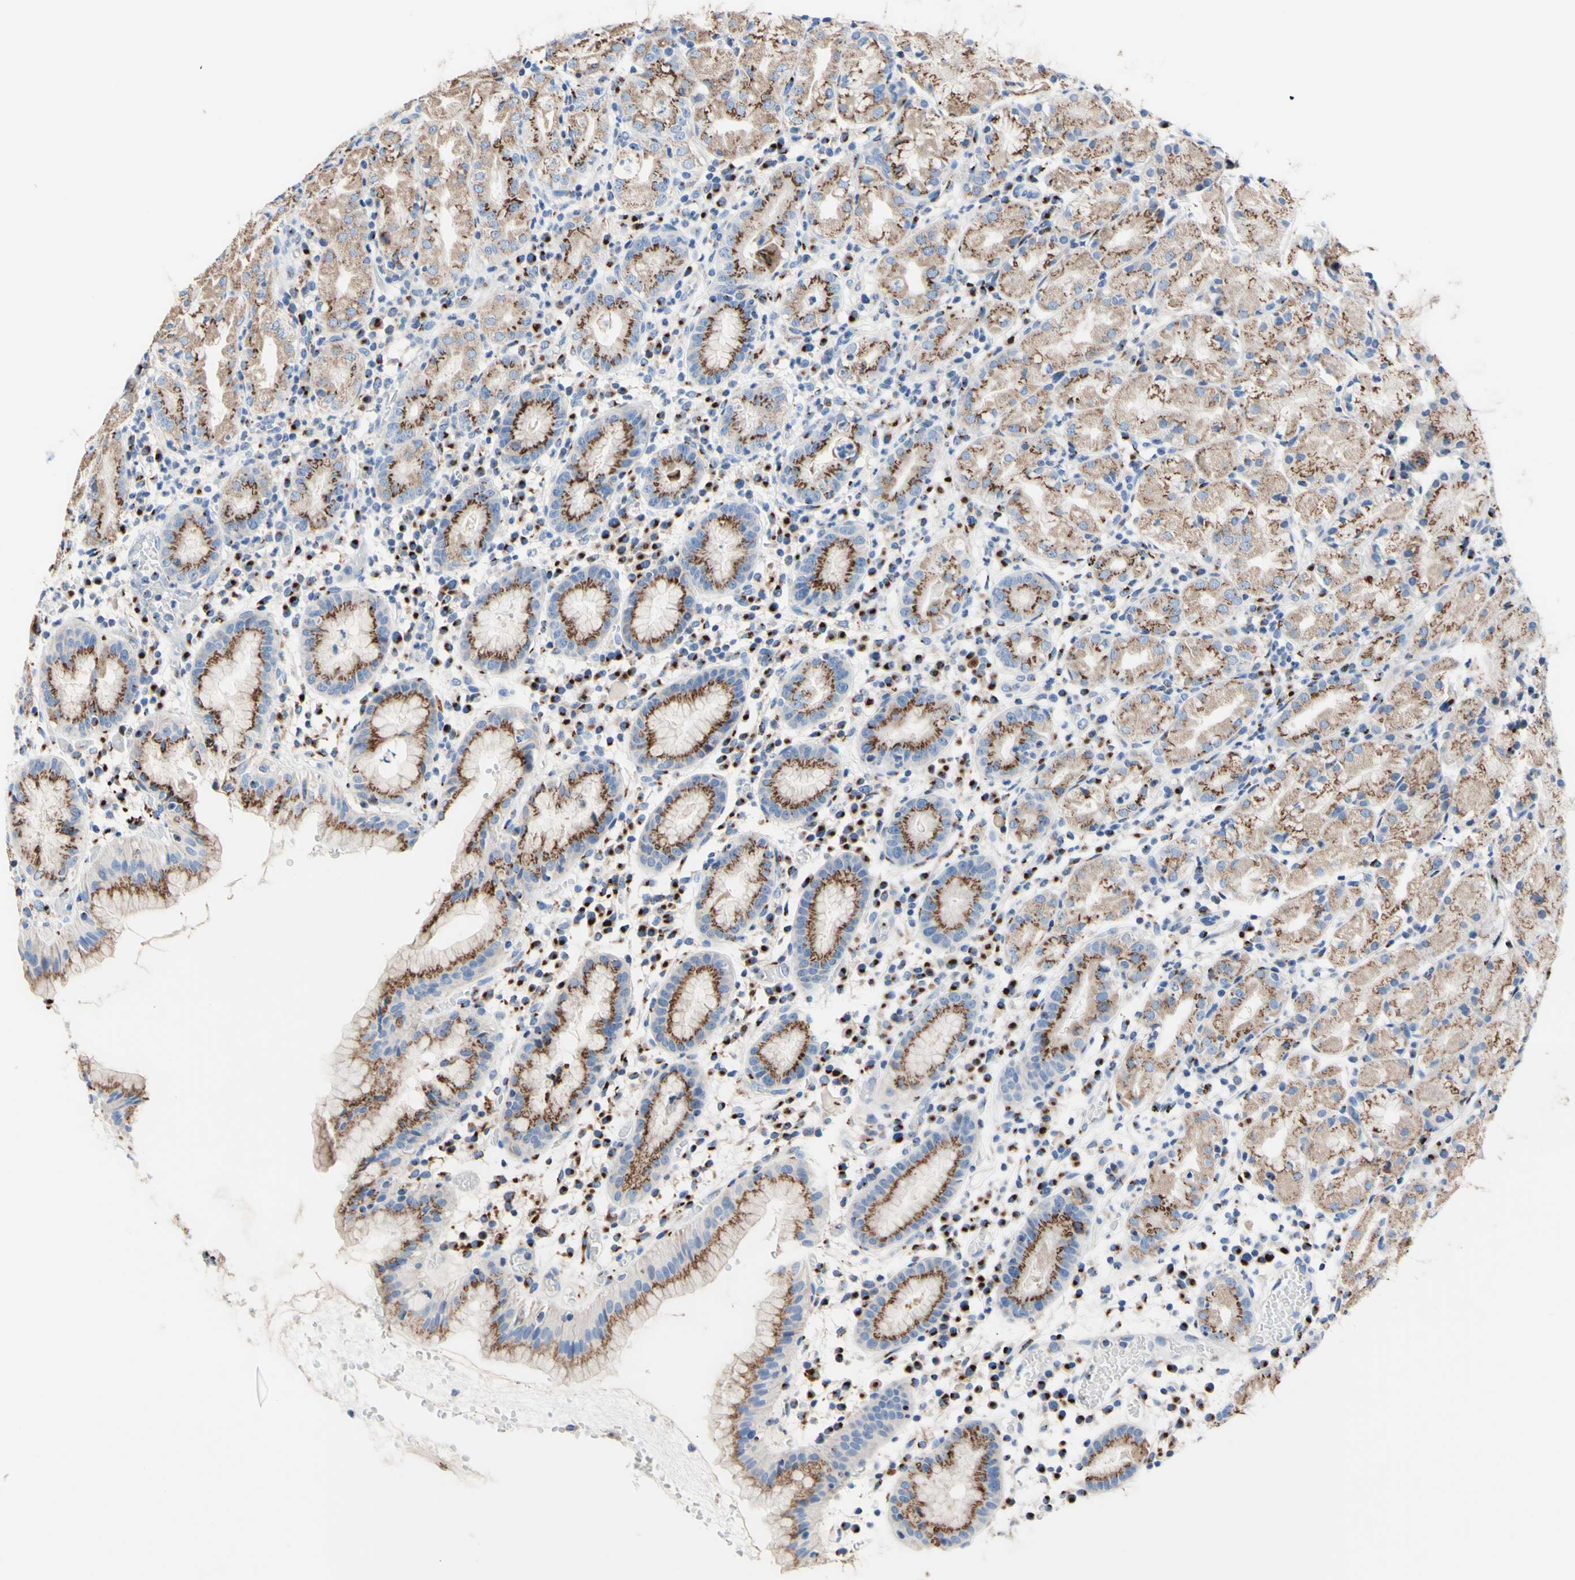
{"staining": {"intensity": "moderate", "quantity": ">75%", "location": "cytoplasmic/membranous"}, "tissue": "stomach", "cell_type": "Glandular cells", "image_type": "normal", "snomed": [{"axis": "morphology", "description": "Normal tissue, NOS"}, {"axis": "topography", "description": "Stomach"}, {"axis": "topography", "description": "Stomach, lower"}], "caption": "Glandular cells demonstrate moderate cytoplasmic/membranous staining in approximately >75% of cells in benign stomach.", "gene": "GALNT2", "patient": {"sex": "female", "age": 75}}